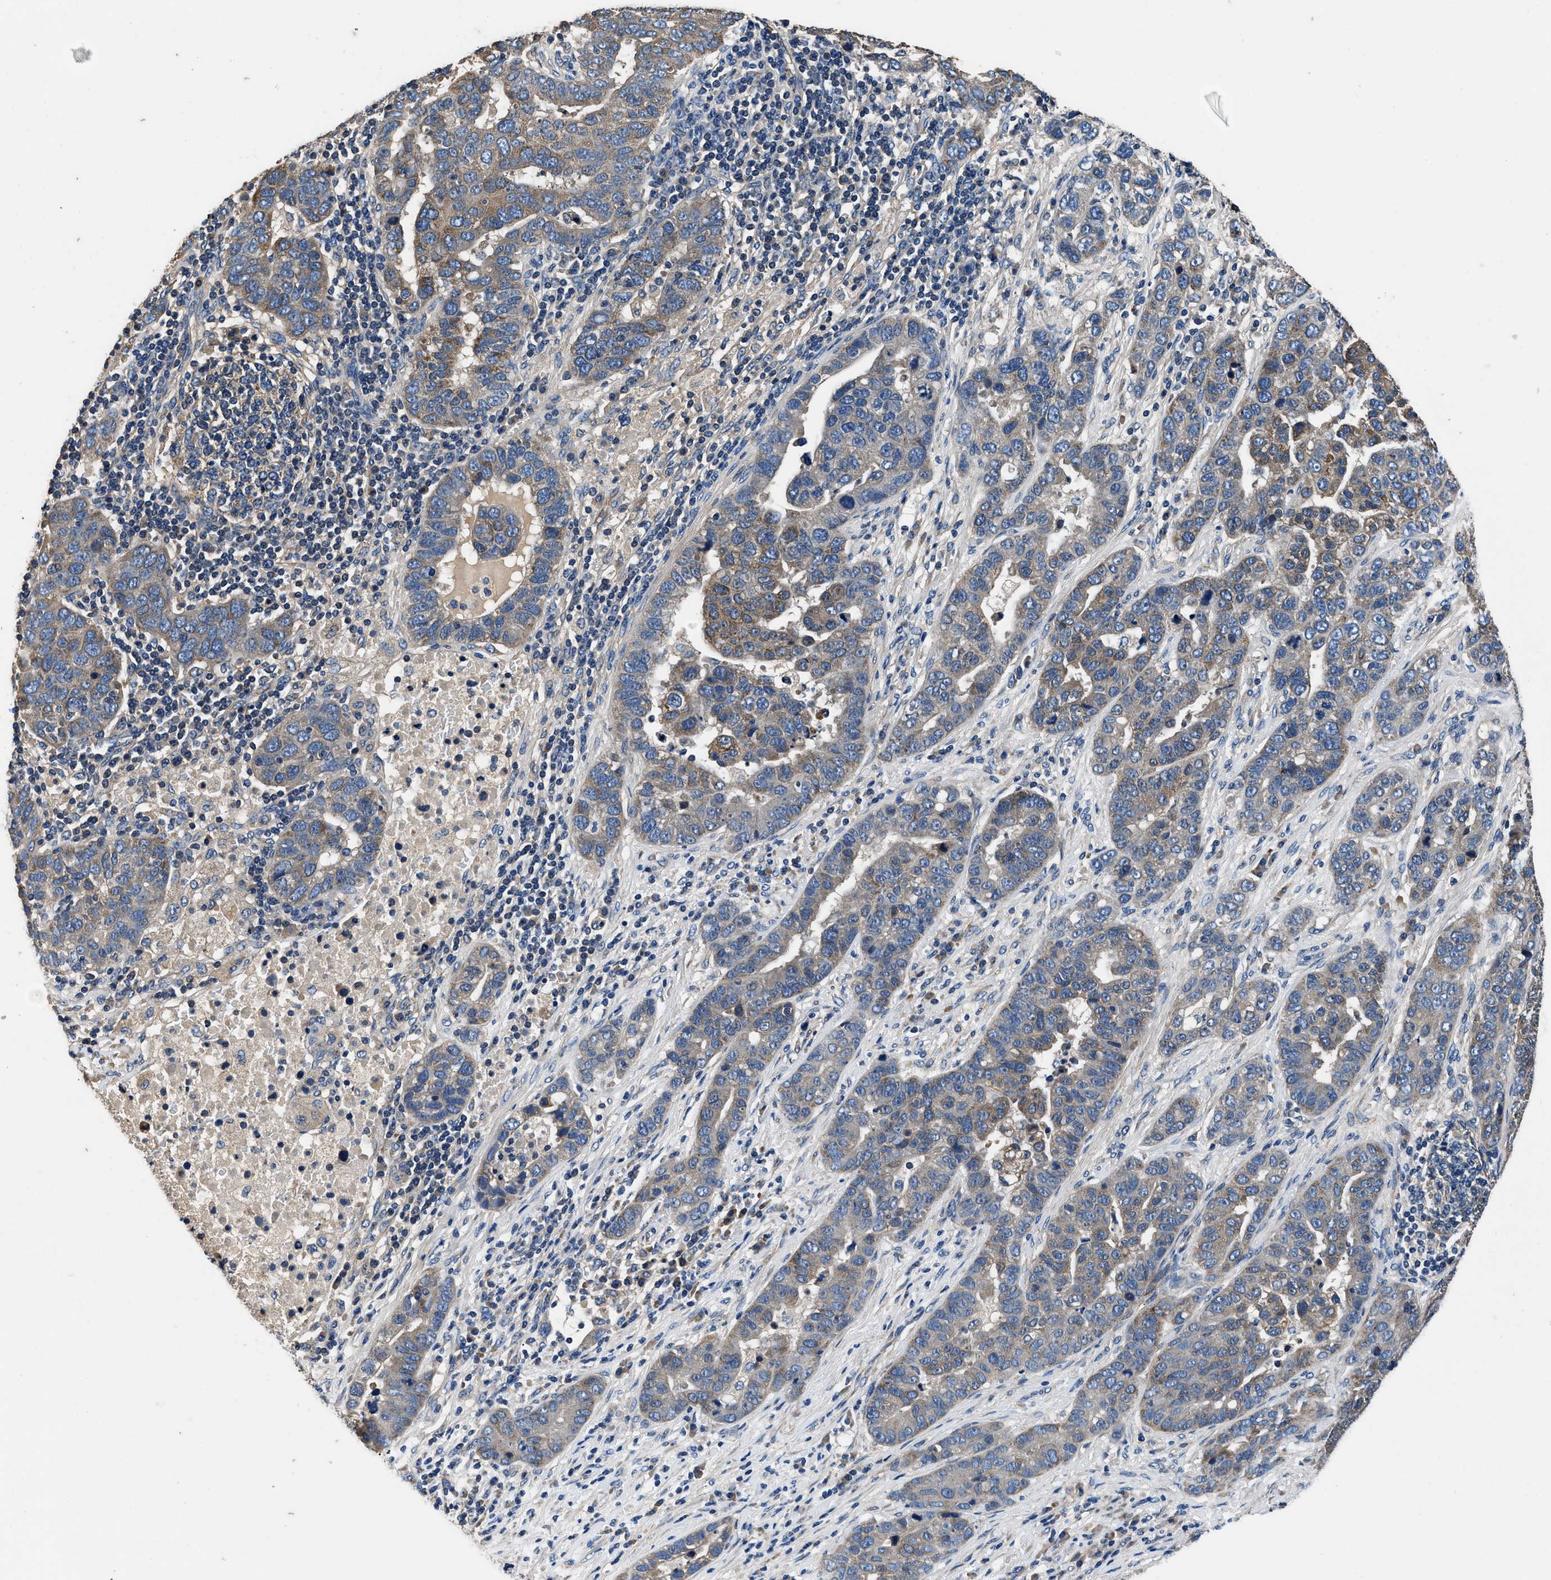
{"staining": {"intensity": "weak", "quantity": "25%-75%", "location": "cytoplasmic/membranous"}, "tissue": "pancreatic cancer", "cell_type": "Tumor cells", "image_type": "cancer", "snomed": [{"axis": "morphology", "description": "Adenocarcinoma, NOS"}, {"axis": "topography", "description": "Pancreas"}], "caption": "Immunohistochemistry histopathology image of human pancreatic adenocarcinoma stained for a protein (brown), which demonstrates low levels of weak cytoplasmic/membranous positivity in about 25%-75% of tumor cells.", "gene": "DHRS7B", "patient": {"sex": "female", "age": 61}}